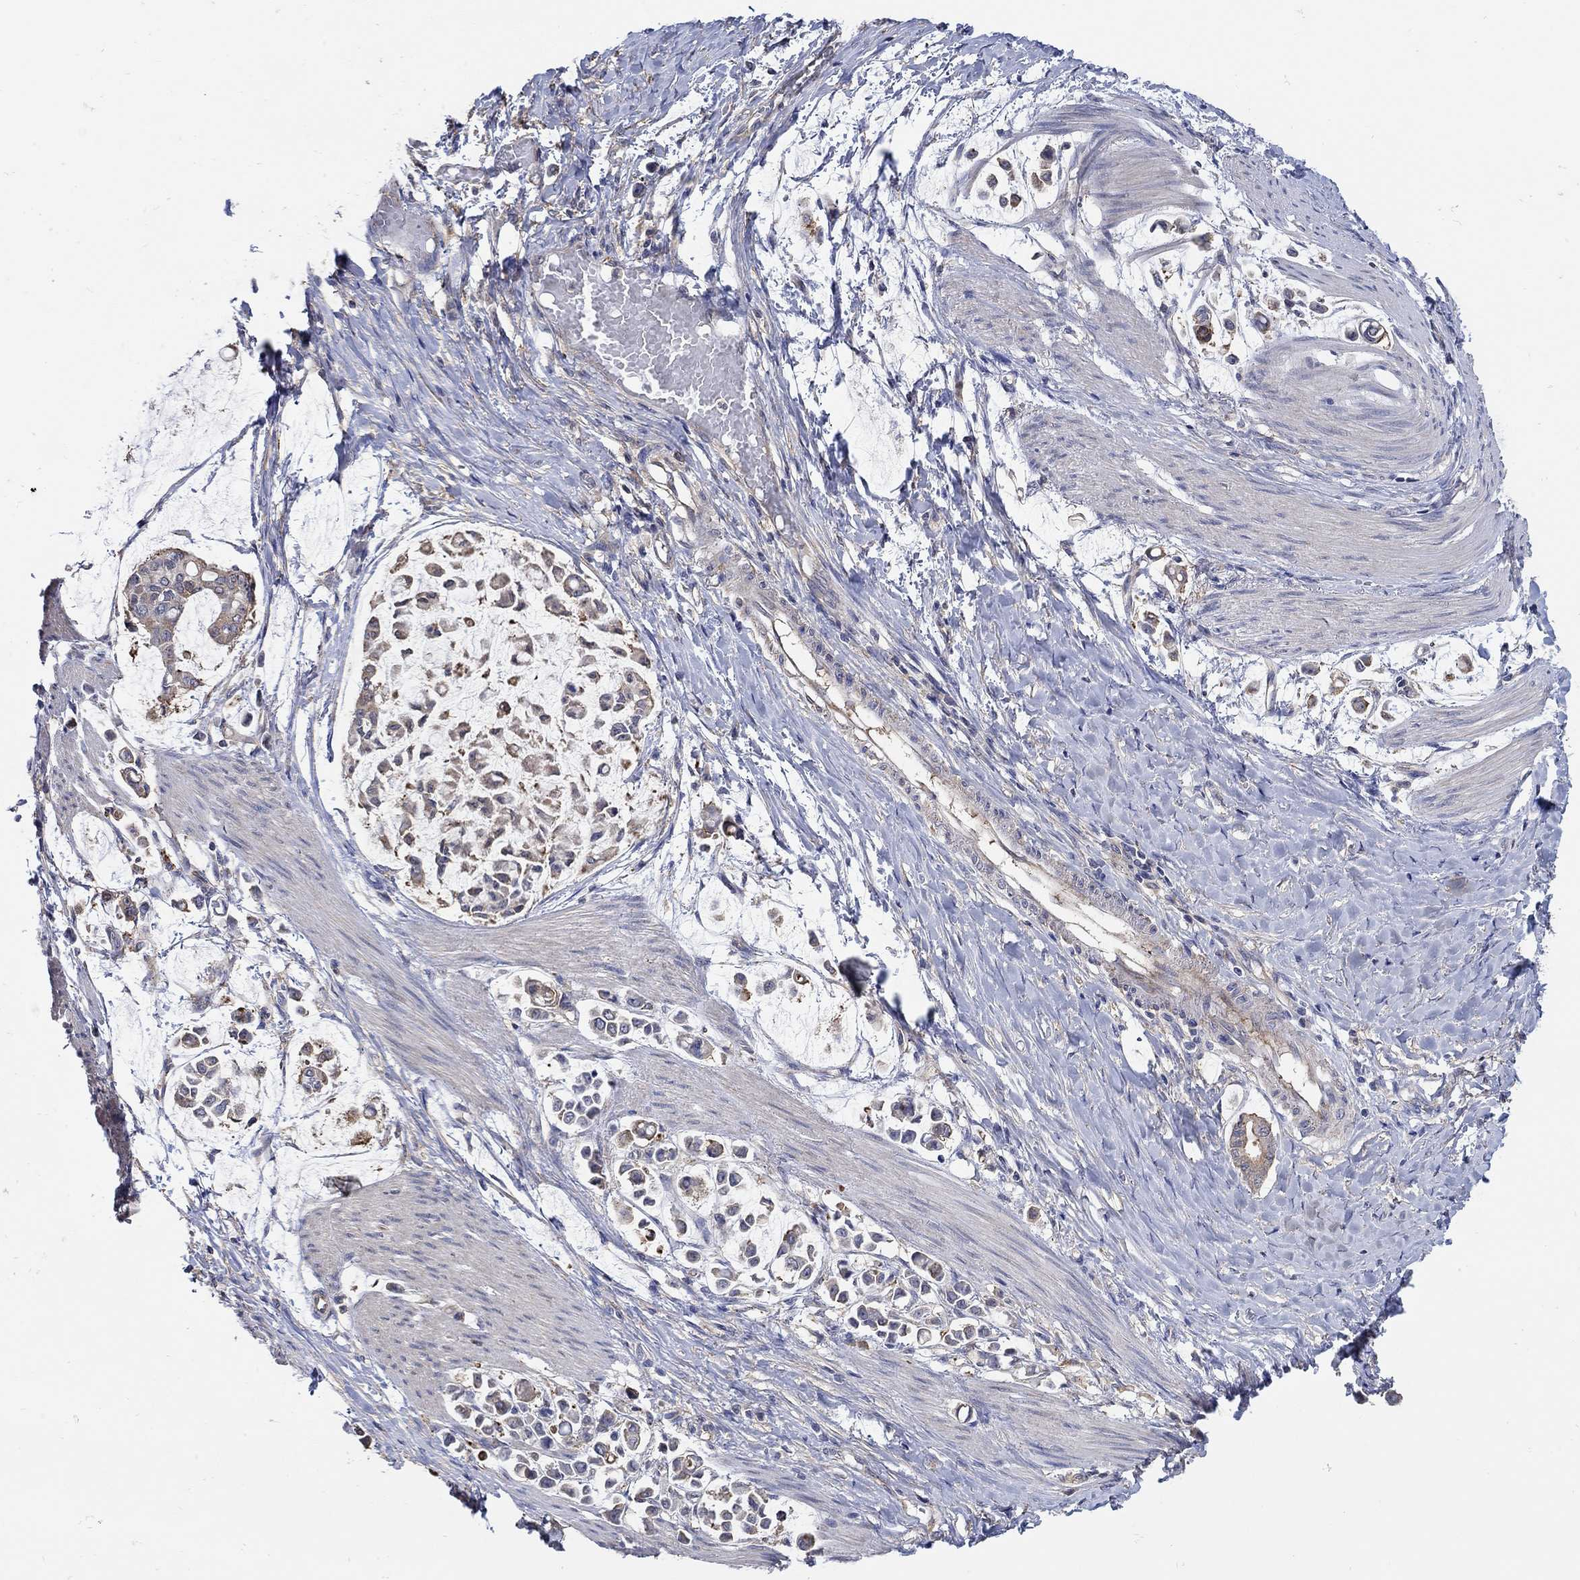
{"staining": {"intensity": "weak", "quantity": "25%-75%", "location": "cytoplasmic/membranous"}, "tissue": "stomach cancer", "cell_type": "Tumor cells", "image_type": "cancer", "snomed": [{"axis": "morphology", "description": "Adenocarcinoma, NOS"}, {"axis": "topography", "description": "Stomach"}], "caption": "Immunohistochemical staining of human stomach cancer exhibits weak cytoplasmic/membranous protein expression in approximately 25%-75% of tumor cells.", "gene": "TEKT3", "patient": {"sex": "male", "age": 82}}